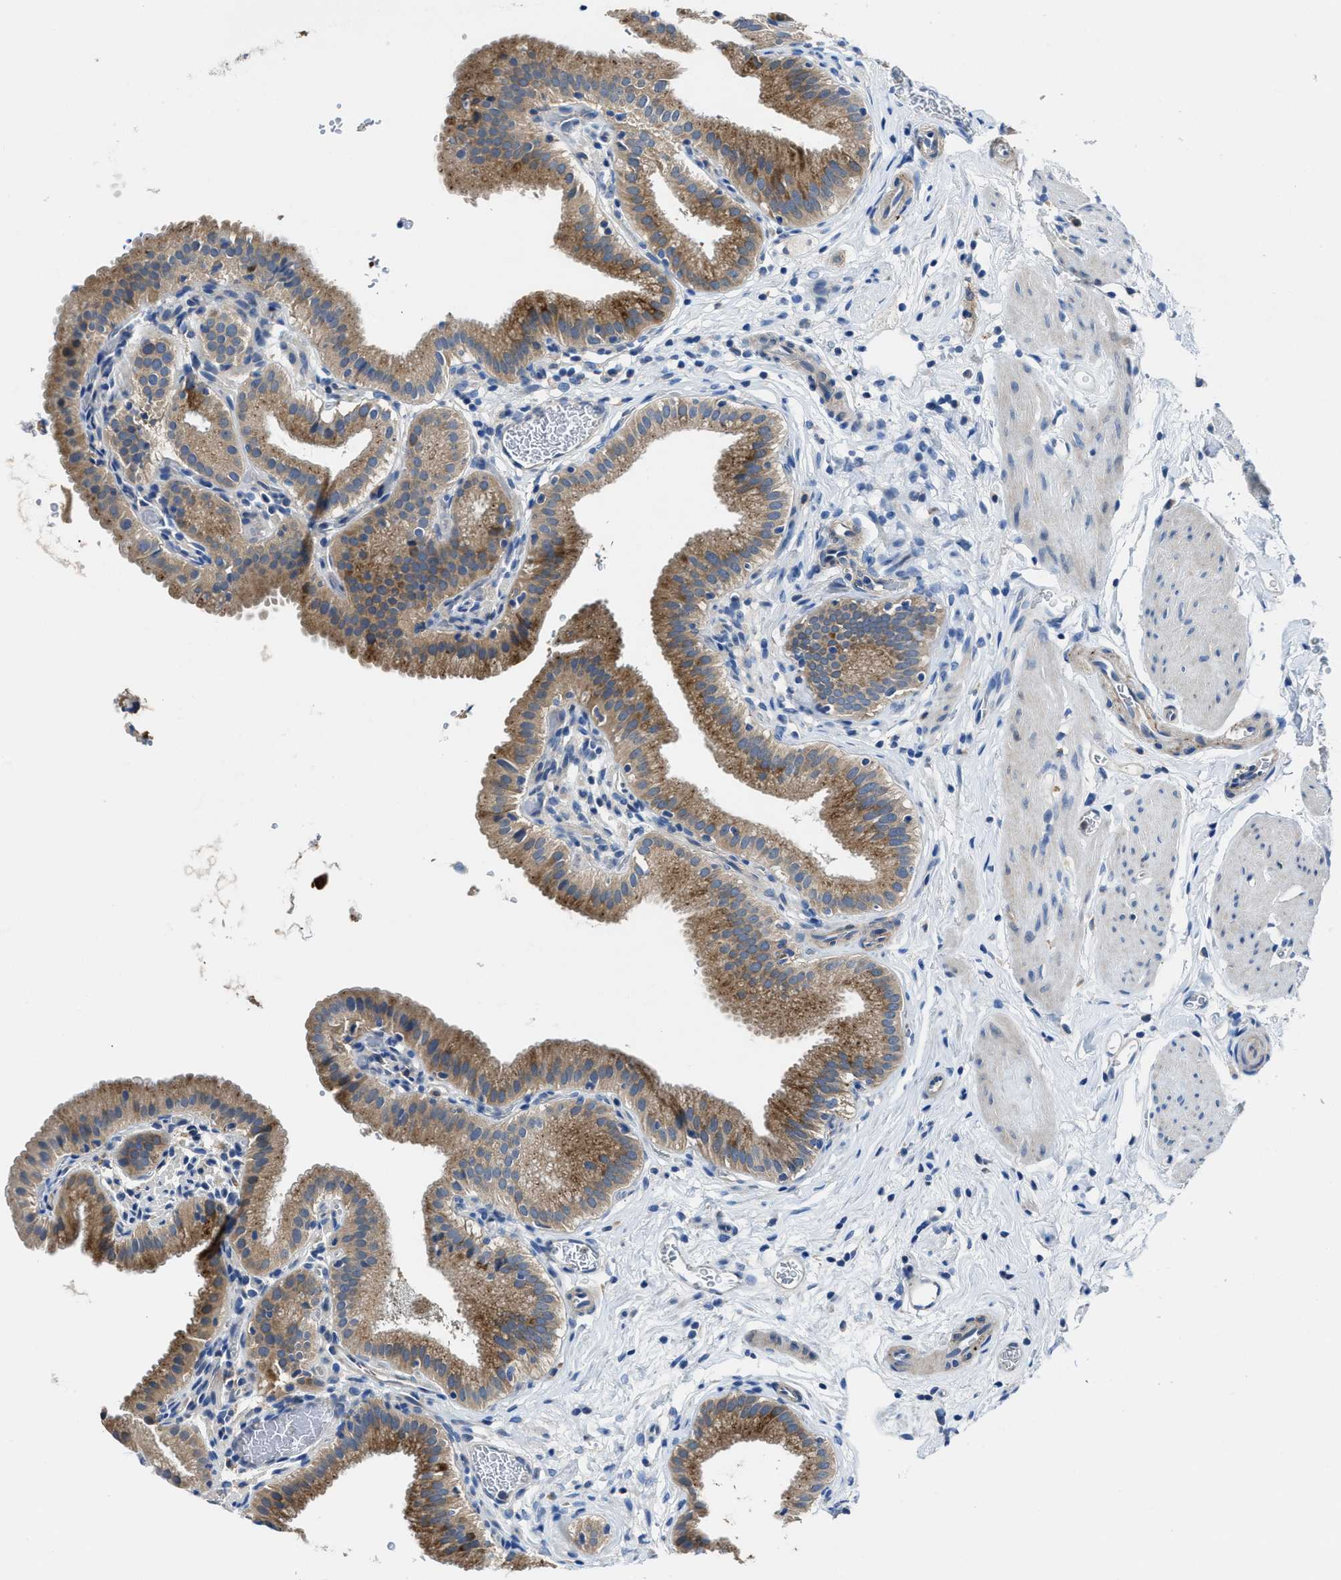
{"staining": {"intensity": "moderate", "quantity": ">75%", "location": "cytoplasmic/membranous"}, "tissue": "gallbladder", "cell_type": "Glandular cells", "image_type": "normal", "snomed": [{"axis": "morphology", "description": "Normal tissue, NOS"}, {"axis": "topography", "description": "Gallbladder"}], "caption": "Glandular cells demonstrate medium levels of moderate cytoplasmic/membranous expression in approximately >75% of cells in normal human gallbladder. The protein of interest is stained brown, and the nuclei are stained in blue (DAB (3,3'-diaminobenzidine) IHC with brightfield microscopy, high magnification).", "gene": "MAP3K20", "patient": {"sex": "male", "age": 54}}